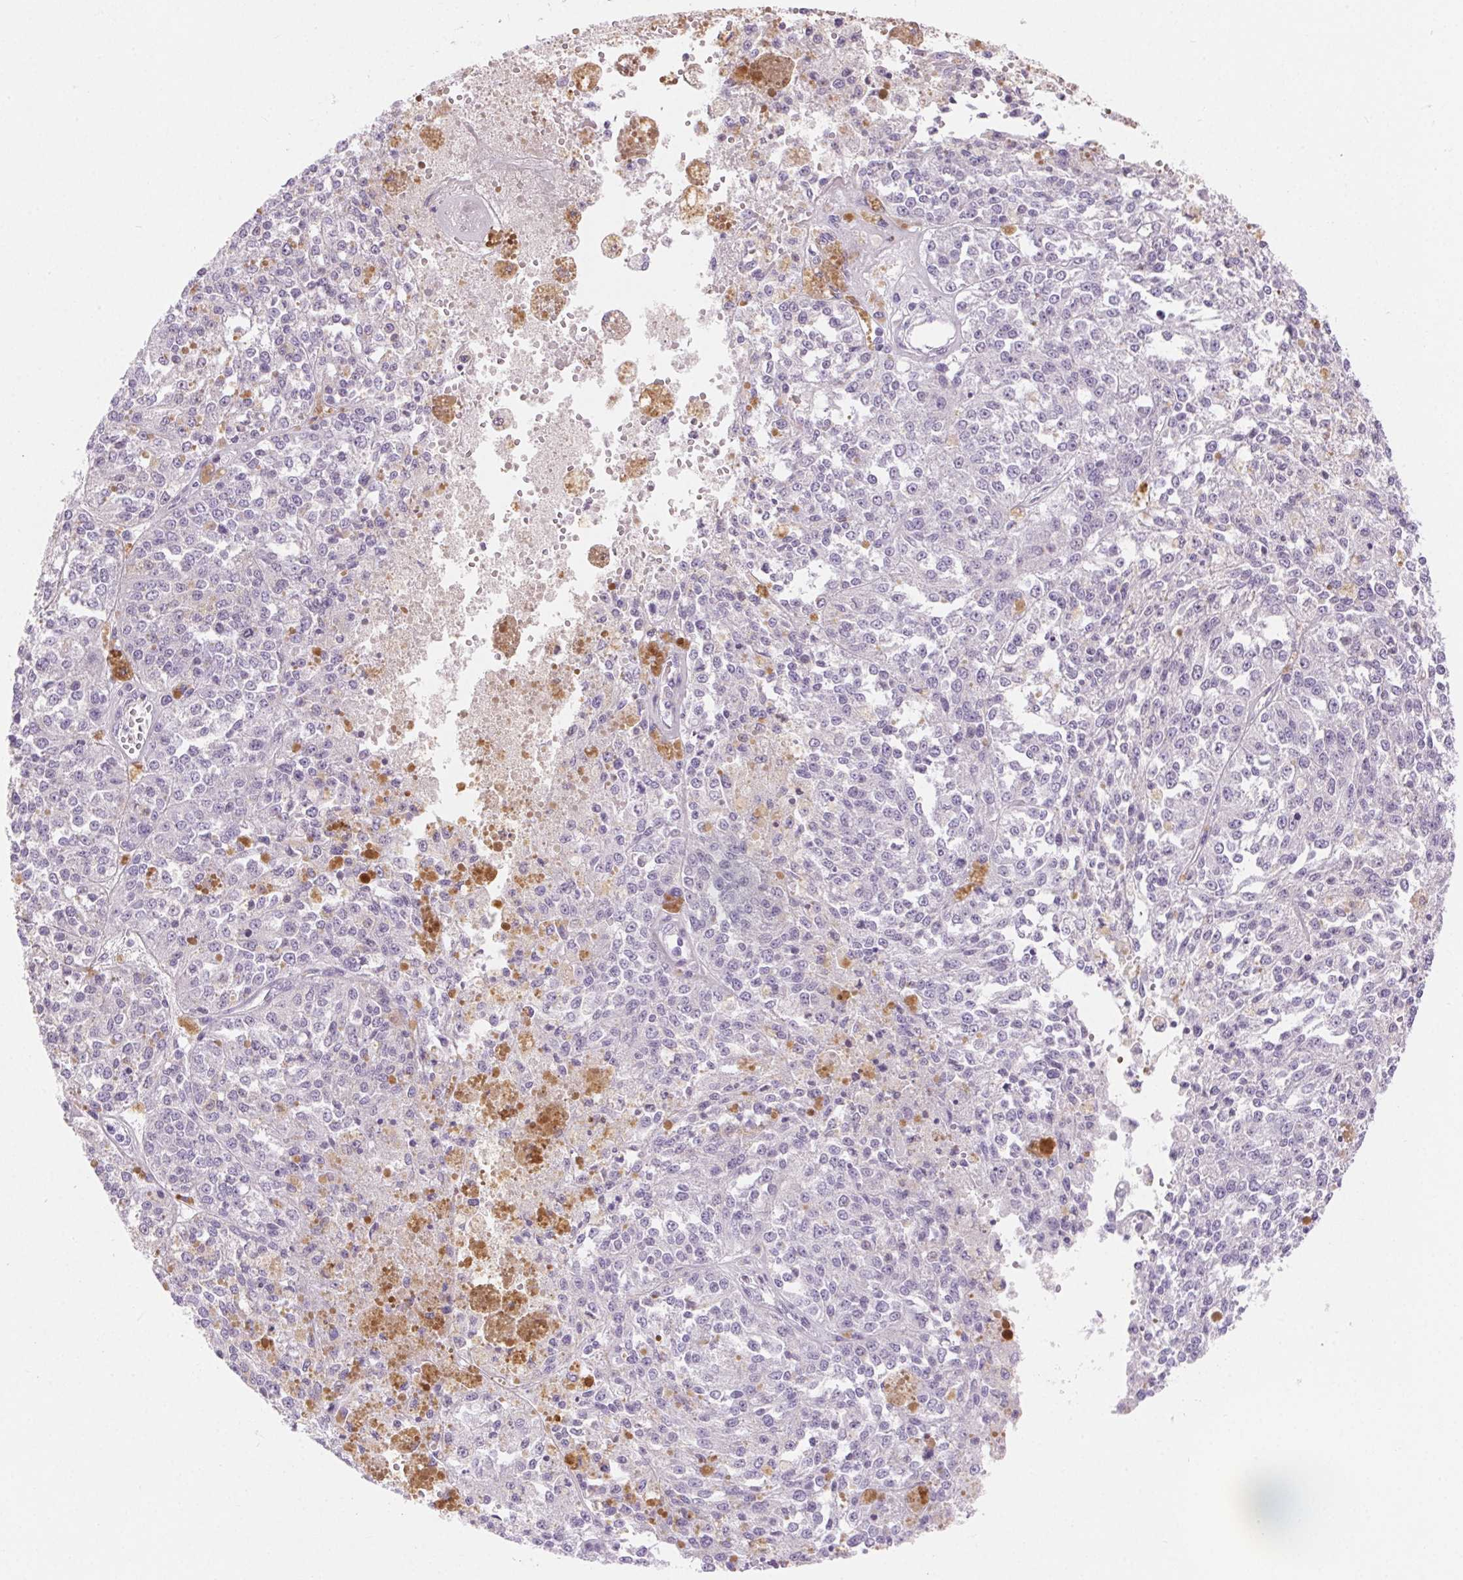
{"staining": {"intensity": "negative", "quantity": "none", "location": "none"}, "tissue": "melanoma", "cell_type": "Tumor cells", "image_type": "cancer", "snomed": [{"axis": "morphology", "description": "Malignant melanoma, Metastatic site"}, {"axis": "topography", "description": "Lymph node"}], "caption": "Human malignant melanoma (metastatic site) stained for a protein using IHC shows no staining in tumor cells.", "gene": "CLDN16", "patient": {"sex": "female", "age": 64}}